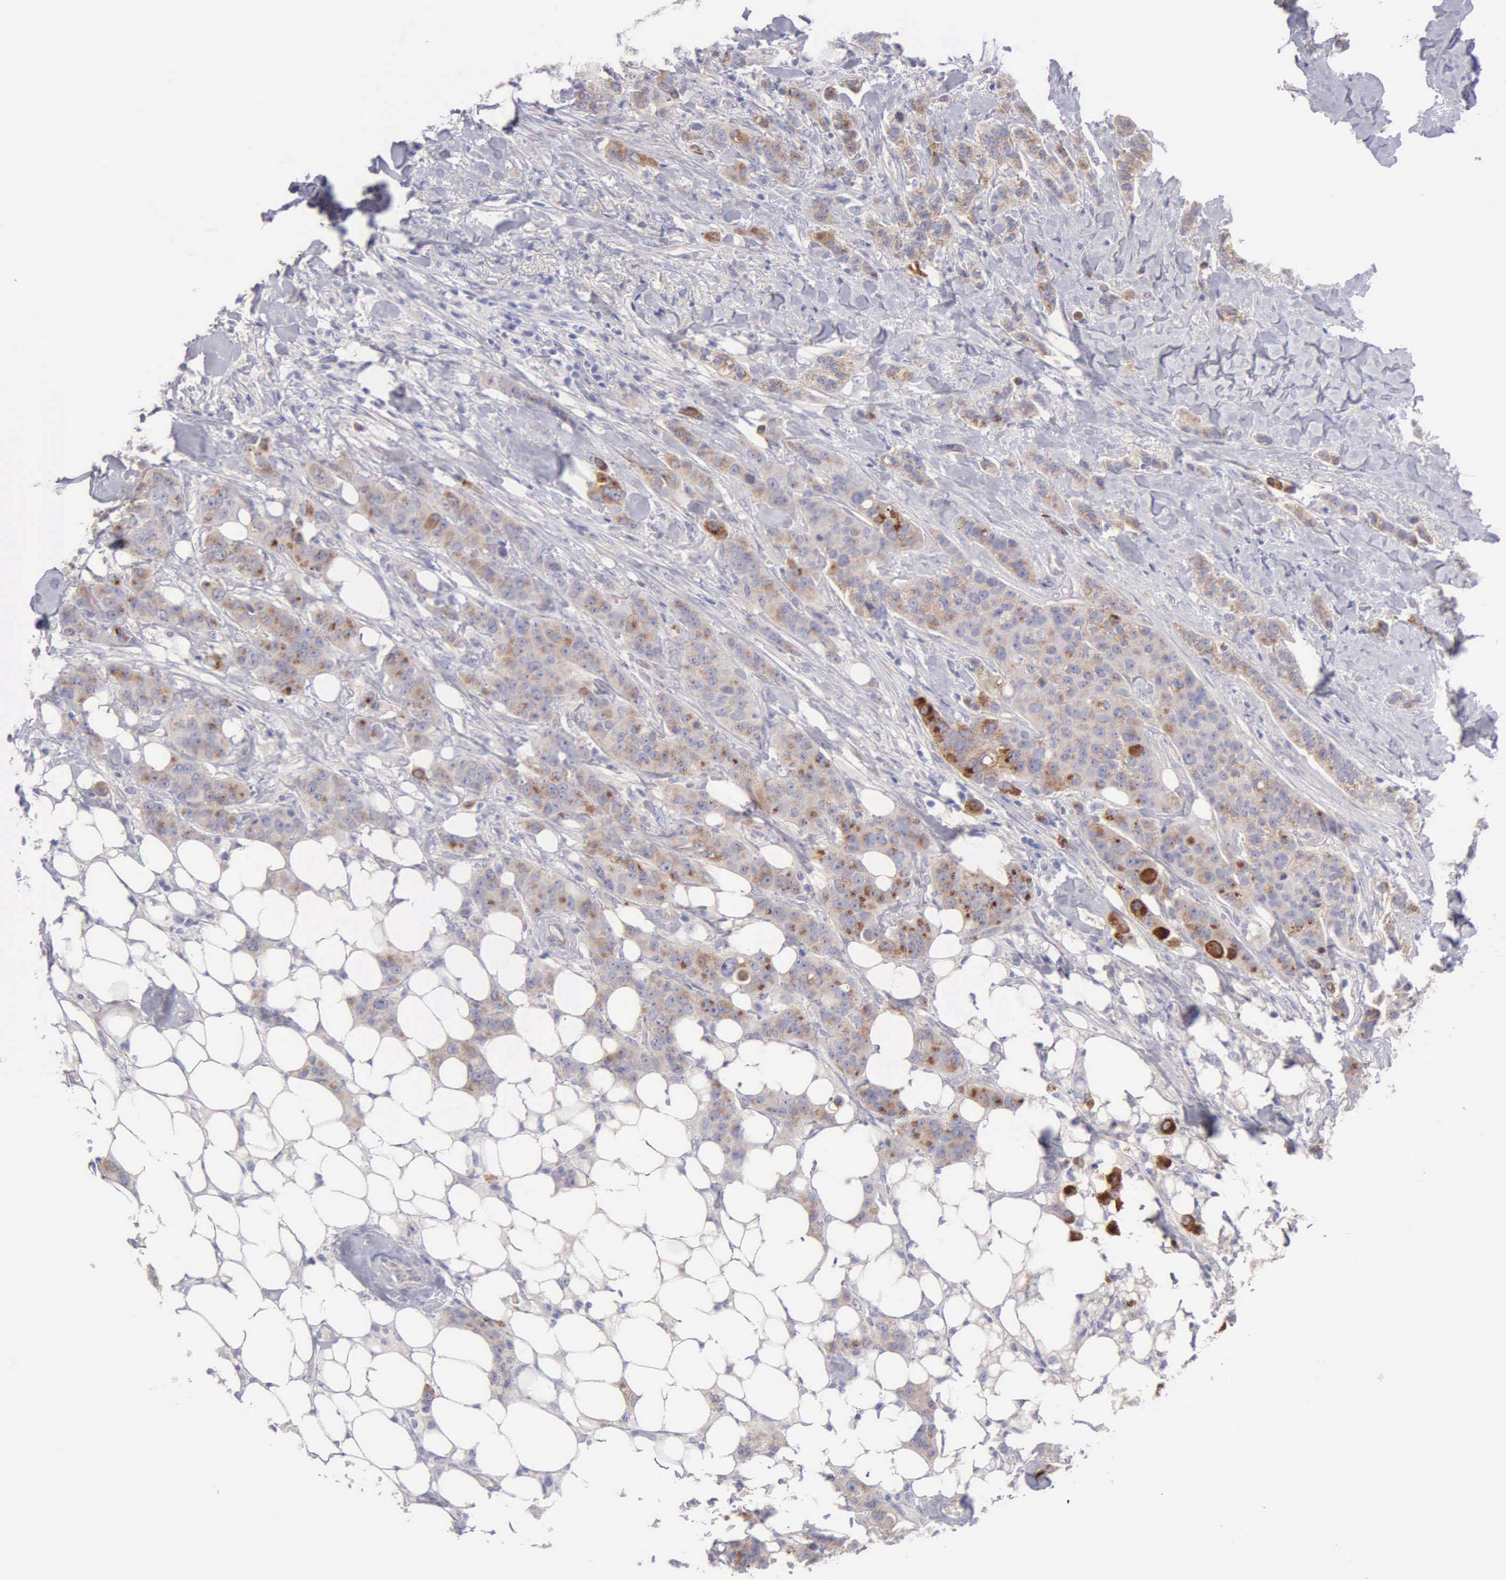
{"staining": {"intensity": "moderate", "quantity": "25%-75%", "location": "cytoplasmic/membranous"}, "tissue": "breast cancer", "cell_type": "Tumor cells", "image_type": "cancer", "snomed": [{"axis": "morphology", "description": "Duct carcinoma"}, {"axis": "topography", "description": "Breast"}], "caption": "About 25%-75% of tumor cells in breast intraductal carcinoma exhibit moderate cytoplasmic/membranous protein positivity as visualized by brown immunohistochemical staining.", "gene": "APP", "patient": {"sex": "female", "age": 40}}